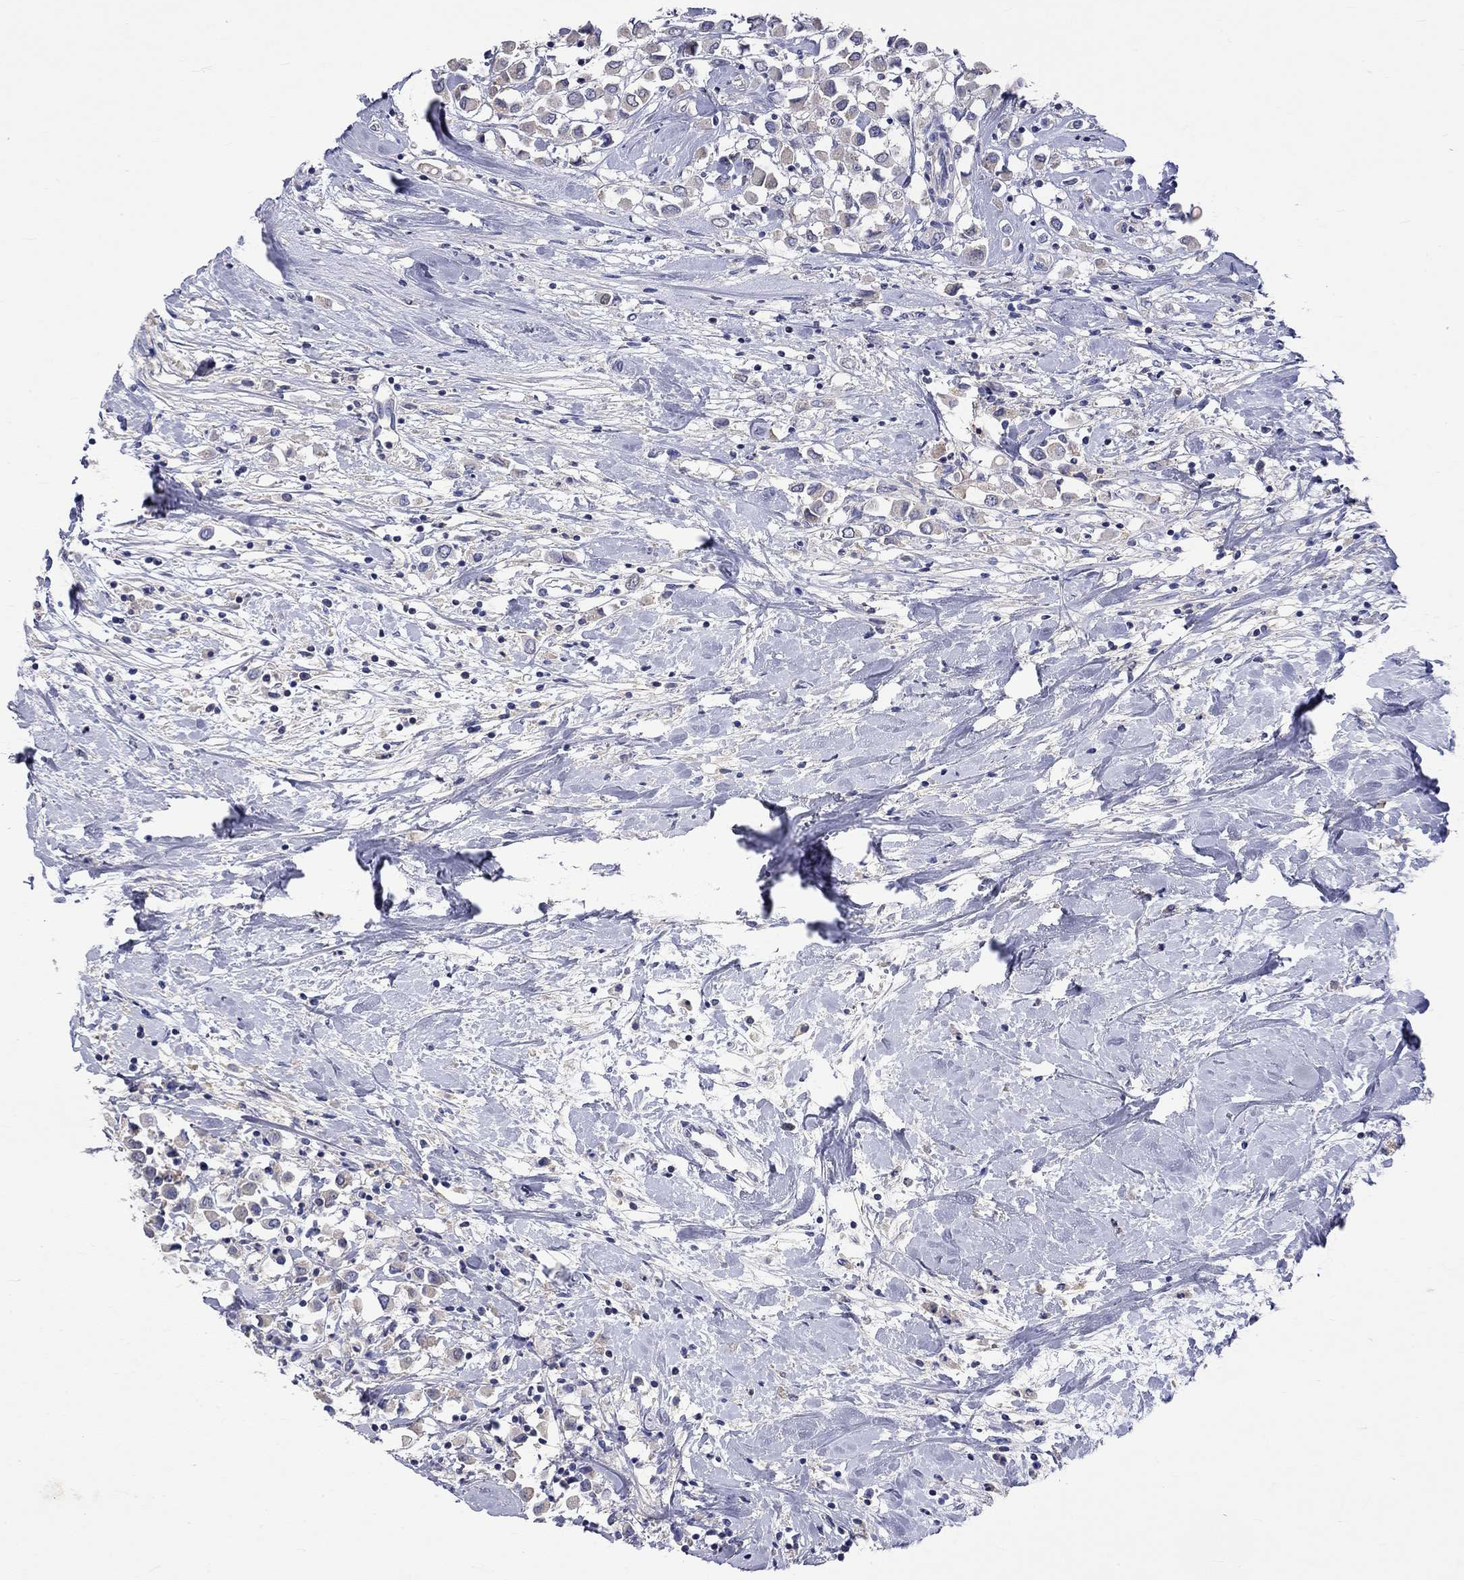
{"staining": {"intensity": "weak", "quantity": ">75%", "location": "cytoplasmic/membranous"}, "tissue": "breast cancer", "cell_type": "Tumor cells", "image_type": "cancer", "snomed": [{"axis": "morphology", "description": "Duct carcinoma"}, {"axis": "topography", "description": "Breast"}], "caption": "The image reveals immunohistochemical staining of invasive ductal carcinoma (breast). There is weak cytoplasmic/membranous staining is identified in approximately >75% of tumor cells.", "gene": "LRFN4", "patient": {"sex": "female", "age": 61}}